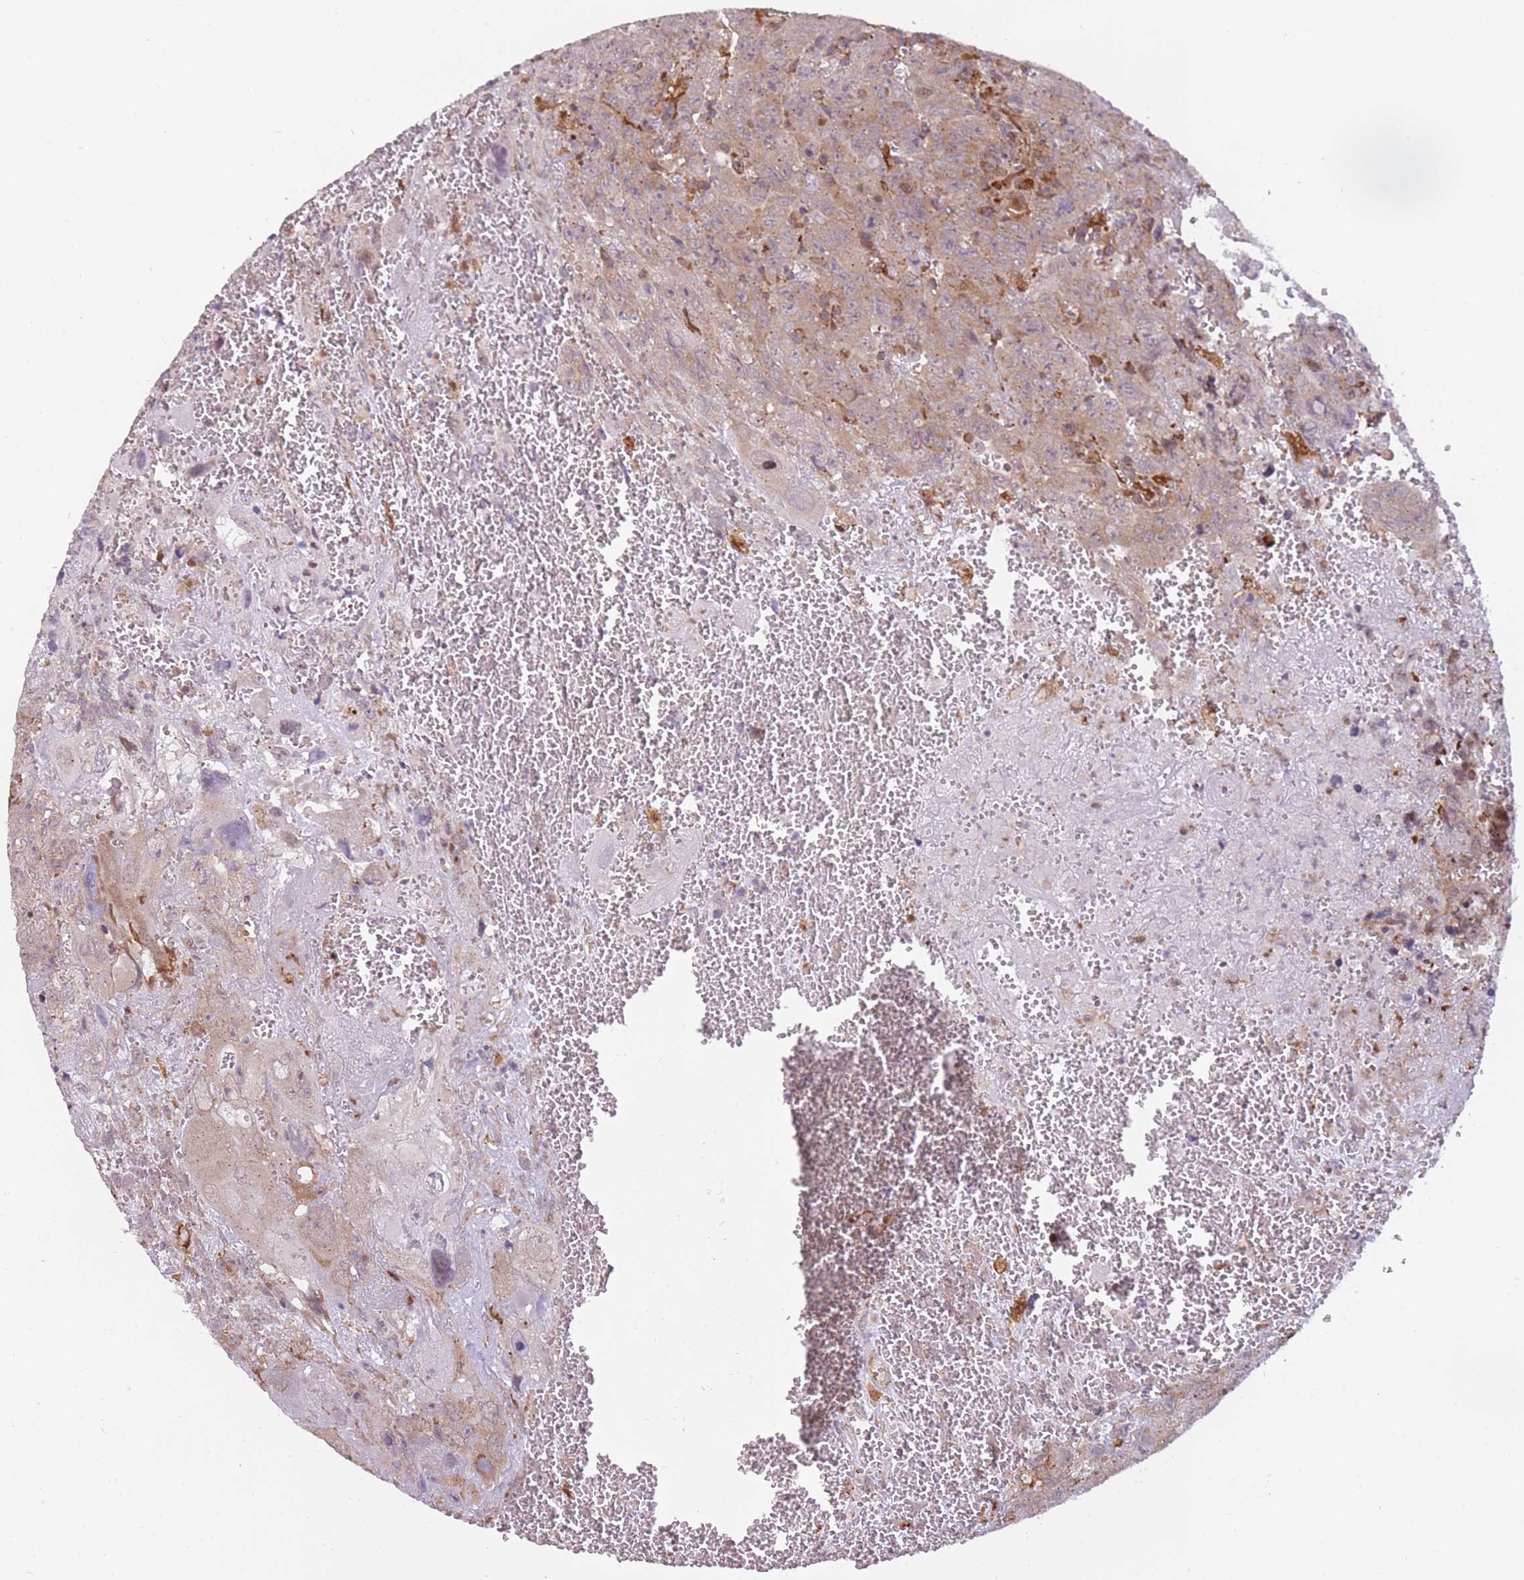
{"staining": {"intensity": "weak", "quantity": ">75%", "location": "cytoplasmic/membranous"}, "tissue": "testis cancer", "cell_type": "Tumor cells", "image_type": "cancer", "snomed": [{"axis": "morphology", "description": "Carcinoma, Embryonal, NOS"}, {"axis": "topography", "description": "Testis"}], "caption": "Tumor cells reveal low levels of weak cytoplasmic/membranous staining in about >75% of cells in embryonal carcinoma (testis).", "gene": "LGALS9", "patient": {"sex": "male", "age": 28}}